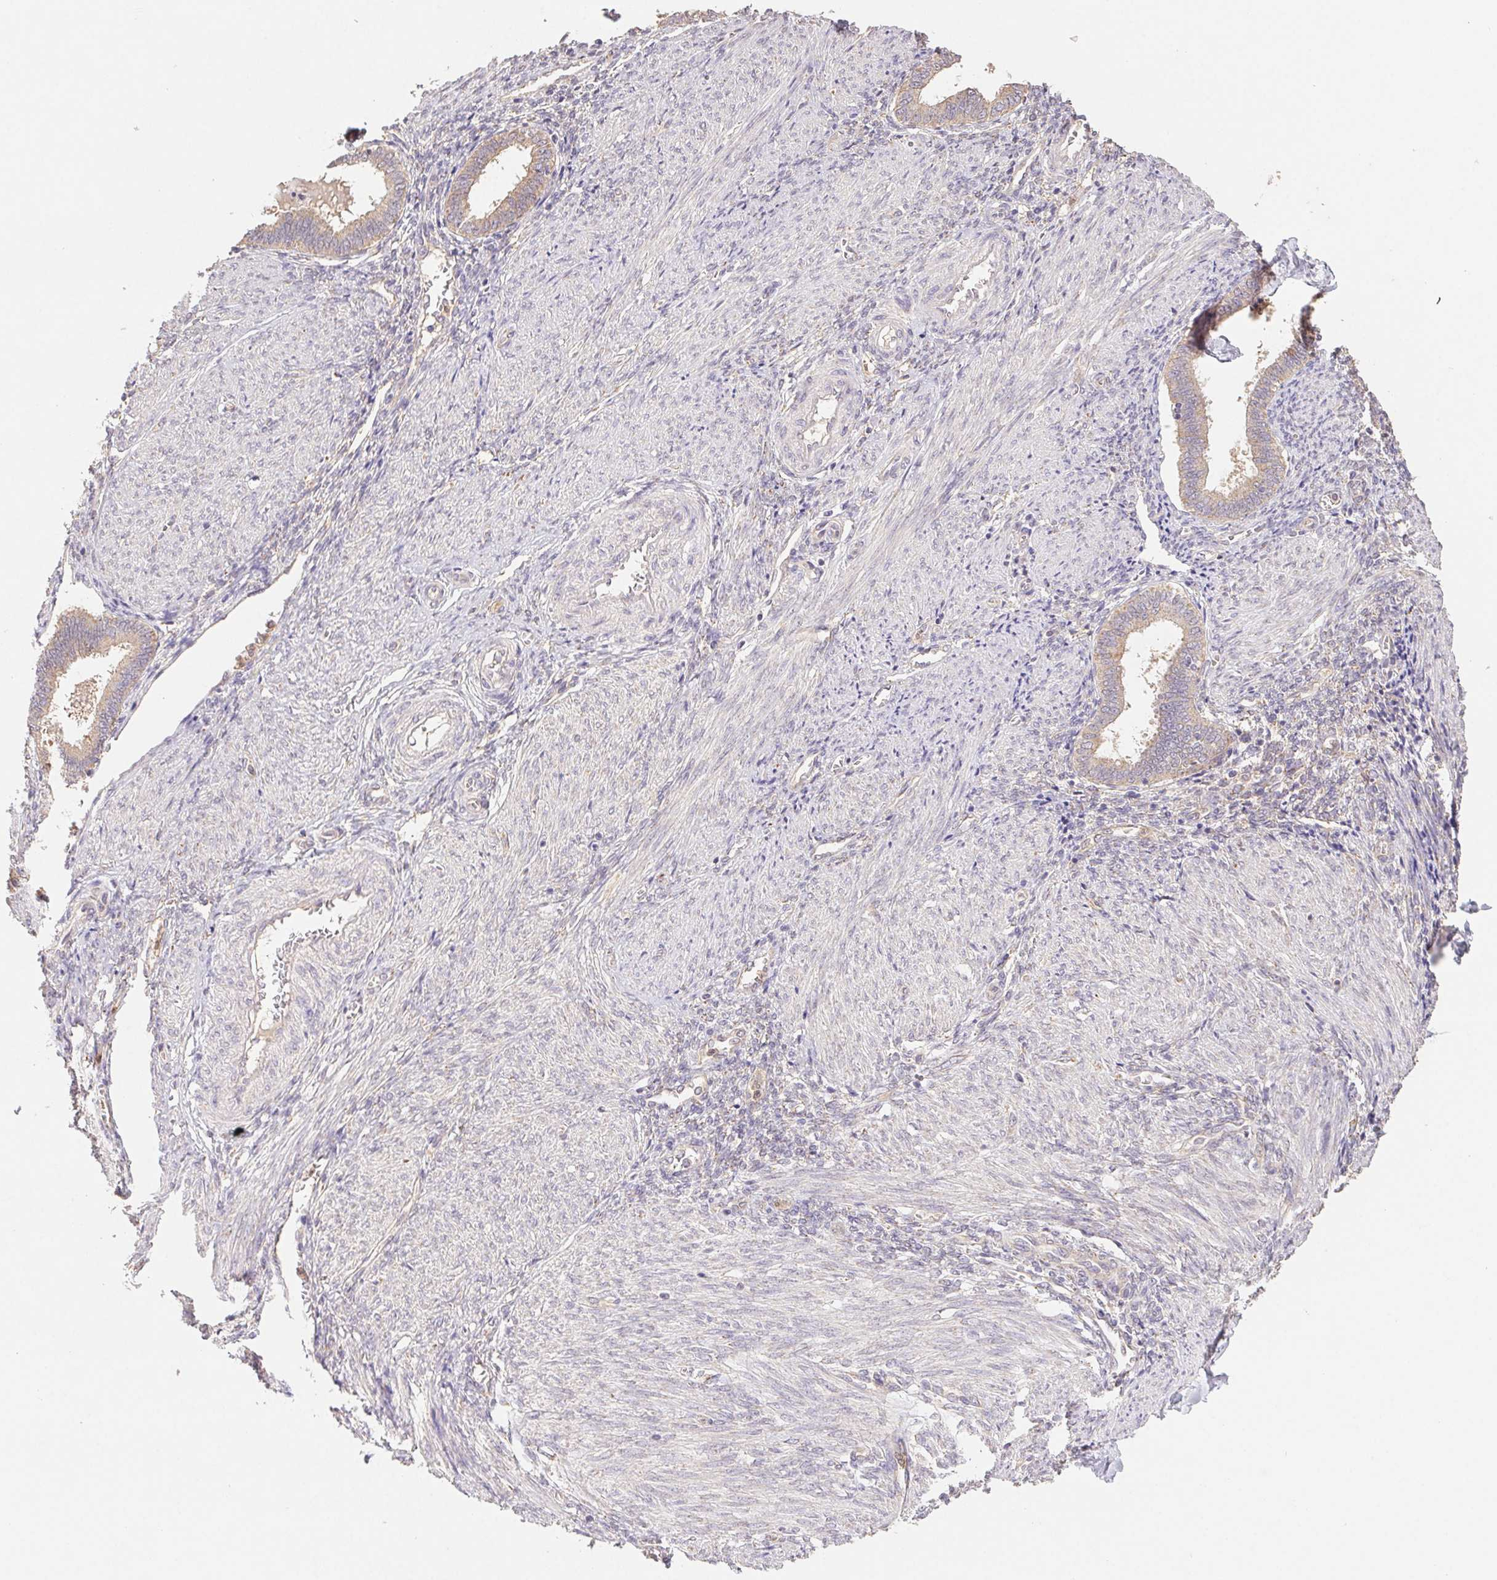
{"staining": {"intensity": "negative", "quantity": "none", "location": "none"}, "tissue": "endometrium", "cell_type": "Cells in endometrial stroma", "image_type": "normal", "snomed": [{"axis": "morphology", "description": "Normal tissue, NOS"}, {"axis": "topography", "description": "Endometrium"}], "caption": "Immunohistochemistry (IHC) of unremarkable endometrium reveals no staining in cells in endometrial stroma. (Stains: DAB IHC with hematoxylin counter stain, Microscopy: brightfield microscopy at high magnification).", "gene": "RAB11A", "patient": {"sex": "female", "age": 42}}